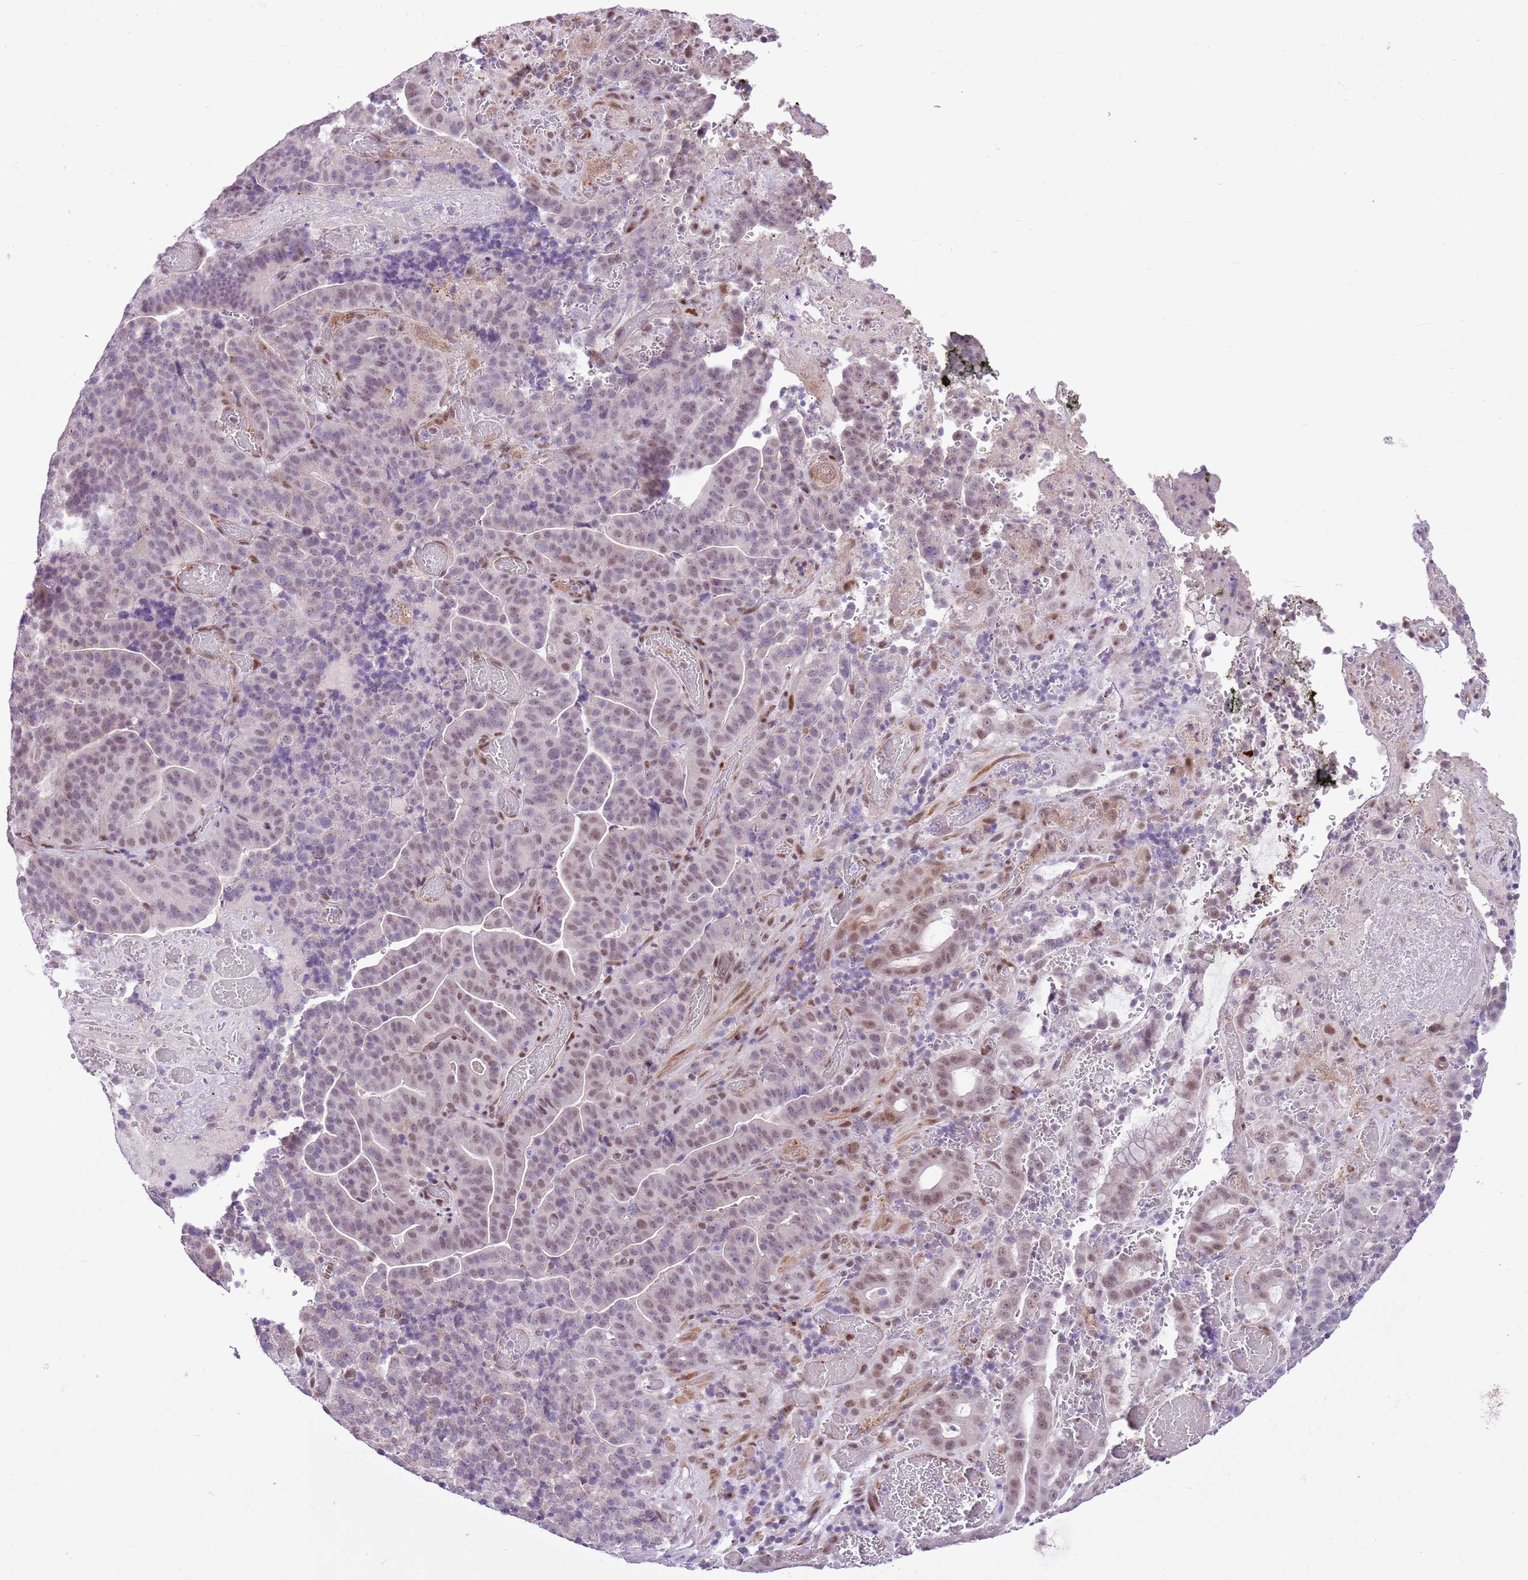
{"staining": {"intensity": "weak", "quantity": "25%-75%", "location": "cytoplasmic/membranous,nuclear"}, "tissue": "stomach cancer", "cell_type": "Tumor cells", "image_type": "cancer", "snomed": [{"axis": "morphology", "description": "Adenocarcinoma, NOS"}, {"axis": "topography", "description": "Stomach"}], "caption": "Immunohistochemistry (IHC) photomicrograph of neoplastic tissue: stomach adenocarcinoma stained using immunohistochemistry shows low levels of weak protein expression localized specifically in the cytoplasmic/membranous and nuclear of tumor cells, appearing as a cytoplasmic/membranous and nuclear brown color.", "gene": "NACC2", "patient": {"sex": "male", "age": 48}}